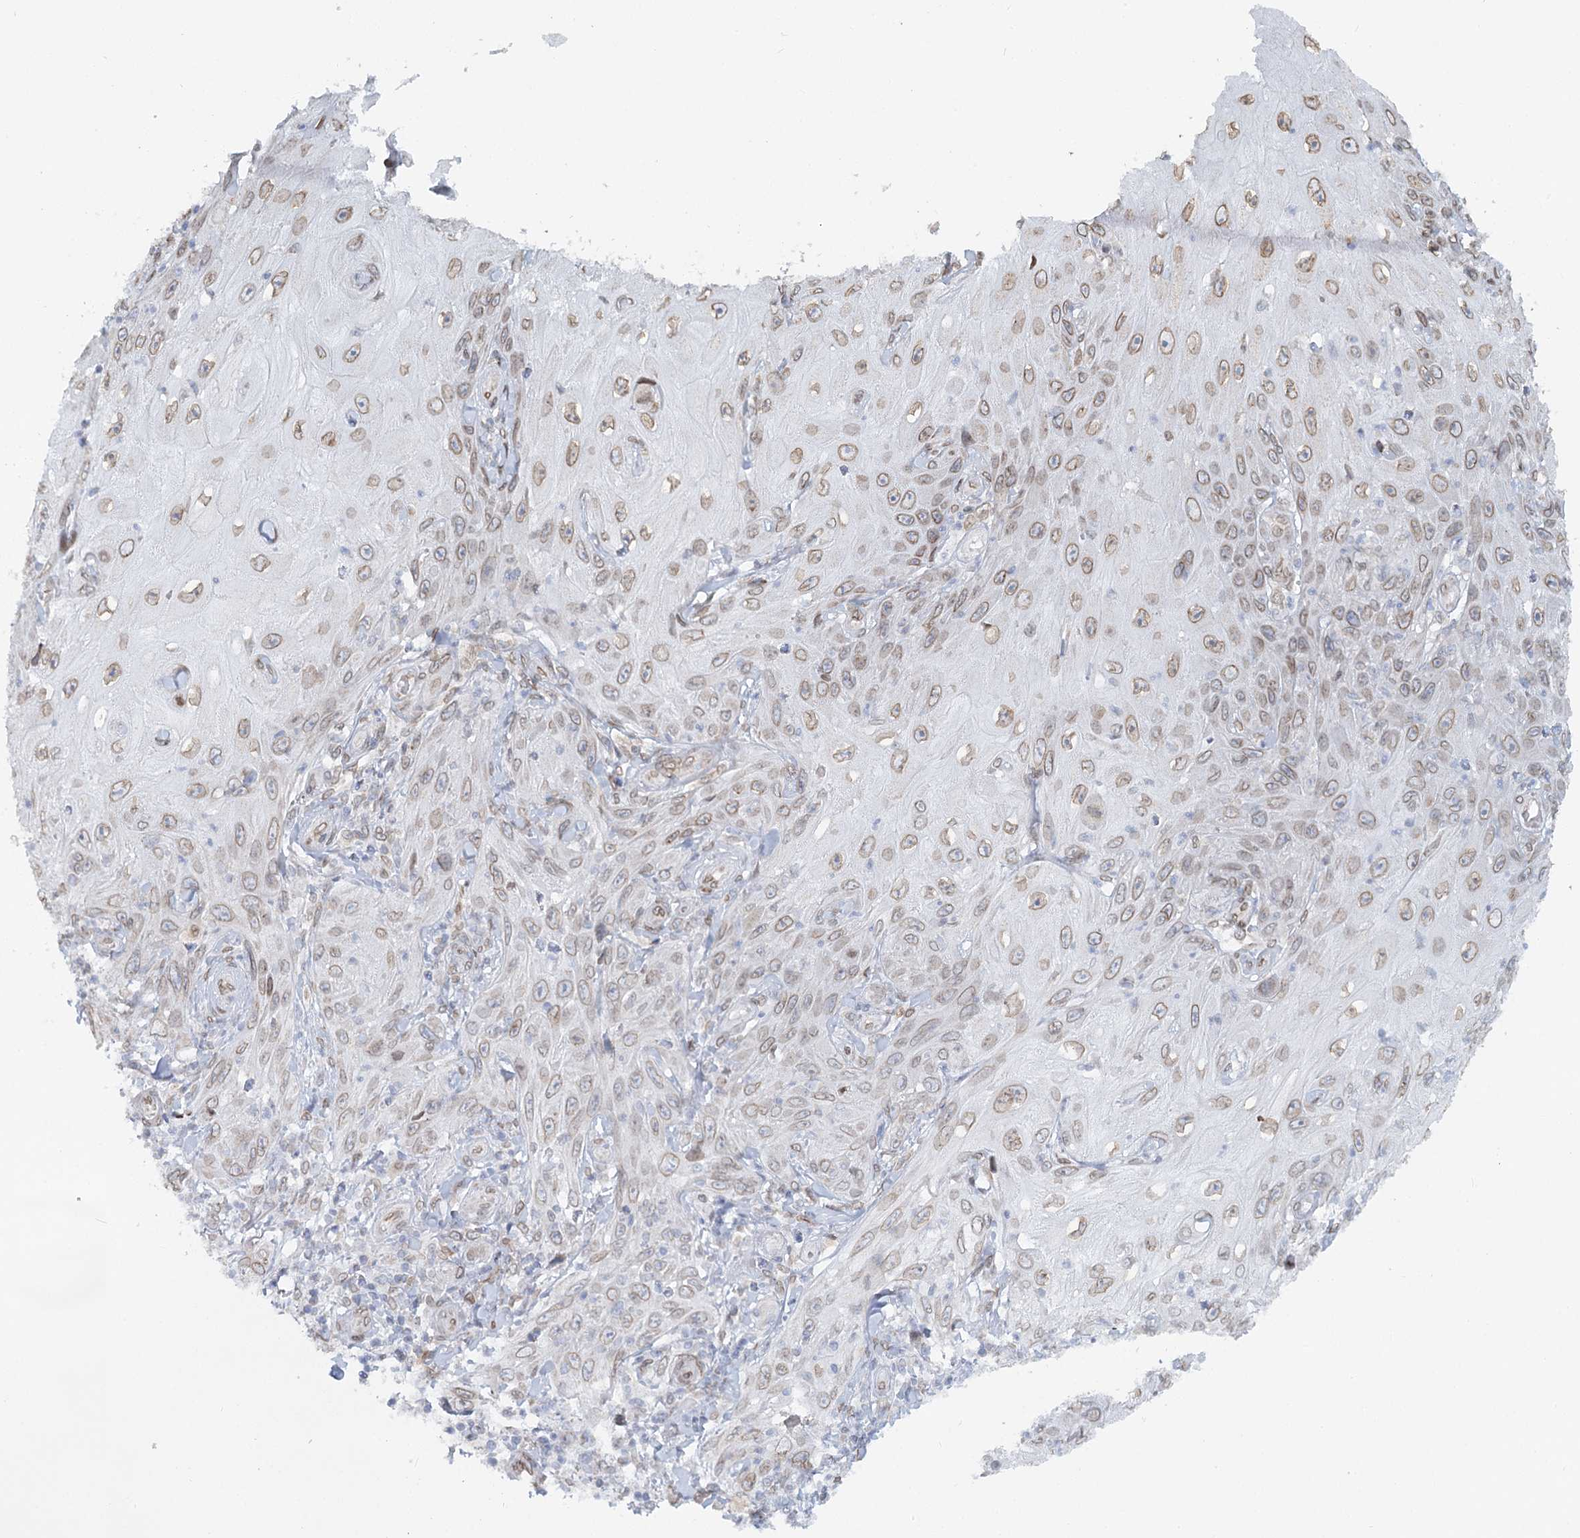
{"staining": {"intensity": "weak", "quantity": ">75%", "location": "cytoplasmic/membranous,nuclear"}, "tissue": "skin cancer", "cell_type": "Tumor cells", "image_type": "cancer", "snomed": [{"axis": "morphology", "description": "Squamous cell carcinoma, NOS"}, {"axis": "topography", "description": "Skin"}], "caption": "This is a photomicrograph of immunohistochemistry staining of skin cancer (squamous cell carcinoma), which shows weak staining in the cytoplasmic/membranous and nuclear of tumor cells.", "gene": "VWA5A", "patient": {"sex": "female", "age": 73}}